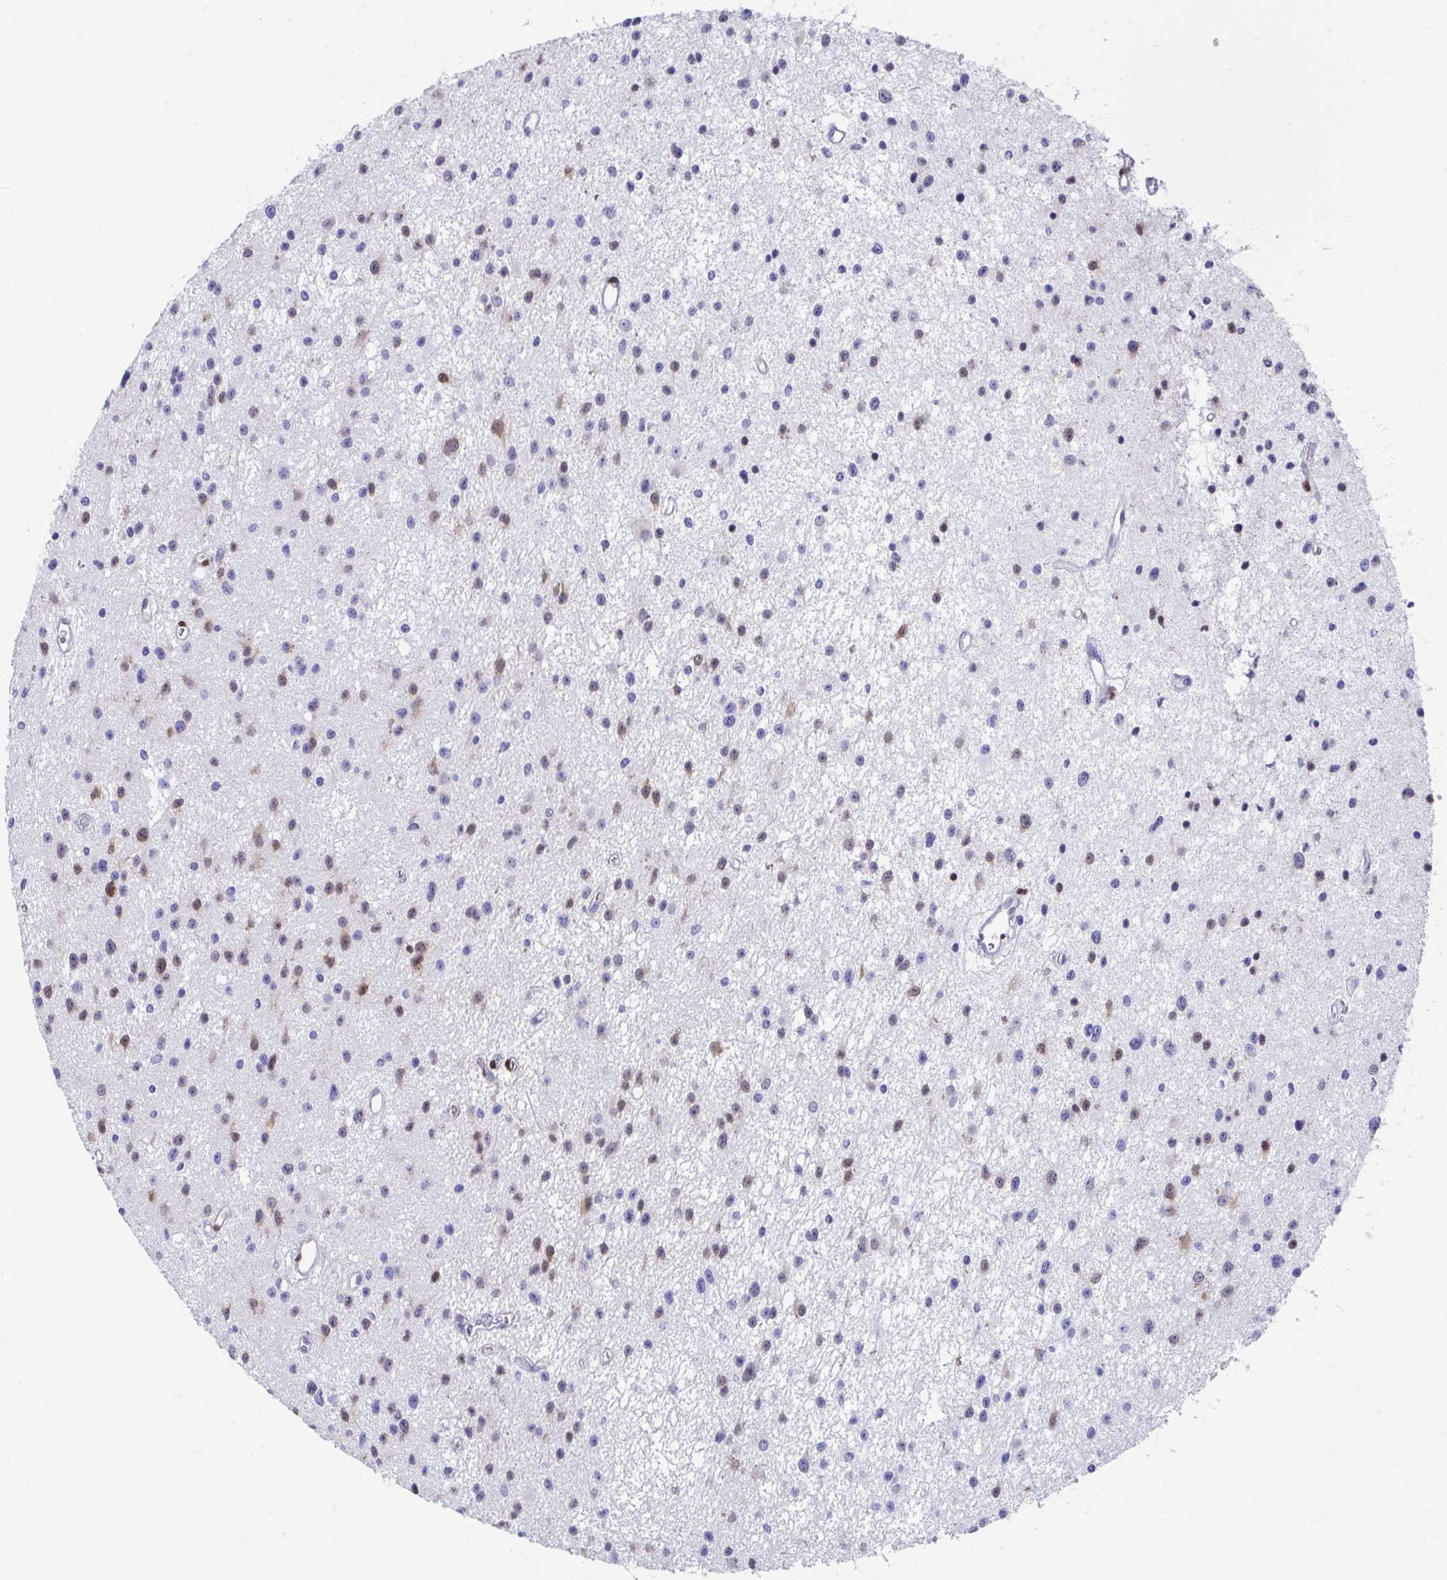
{"staining": {"intensity": "moderate", "quantity": "<25%", "location": "nuclear"}, "tissue": "glioma", "cell_type": "Tumor cells", "image_type": "cancer", "snomed": [{"axis": "morphology", "description": "Glioma, malignant, Low grade"}, {"axis": "topography", "description": "Brain"}], "caption": "DAB (3,3'-diaminobenzidine) immunohistochemical staining of human malignant glioma (low-grade) demonstrates moderate nuclear protein expression in approximately <25% of tumor cells. The staining was performed using DAB to visualize the protein expression in brown, while the nuclei were stained in blue with hematoxylin (Magnification: 20x).", "gene": "RBPMS", "patient": {"sex": "male", "age": 43}}